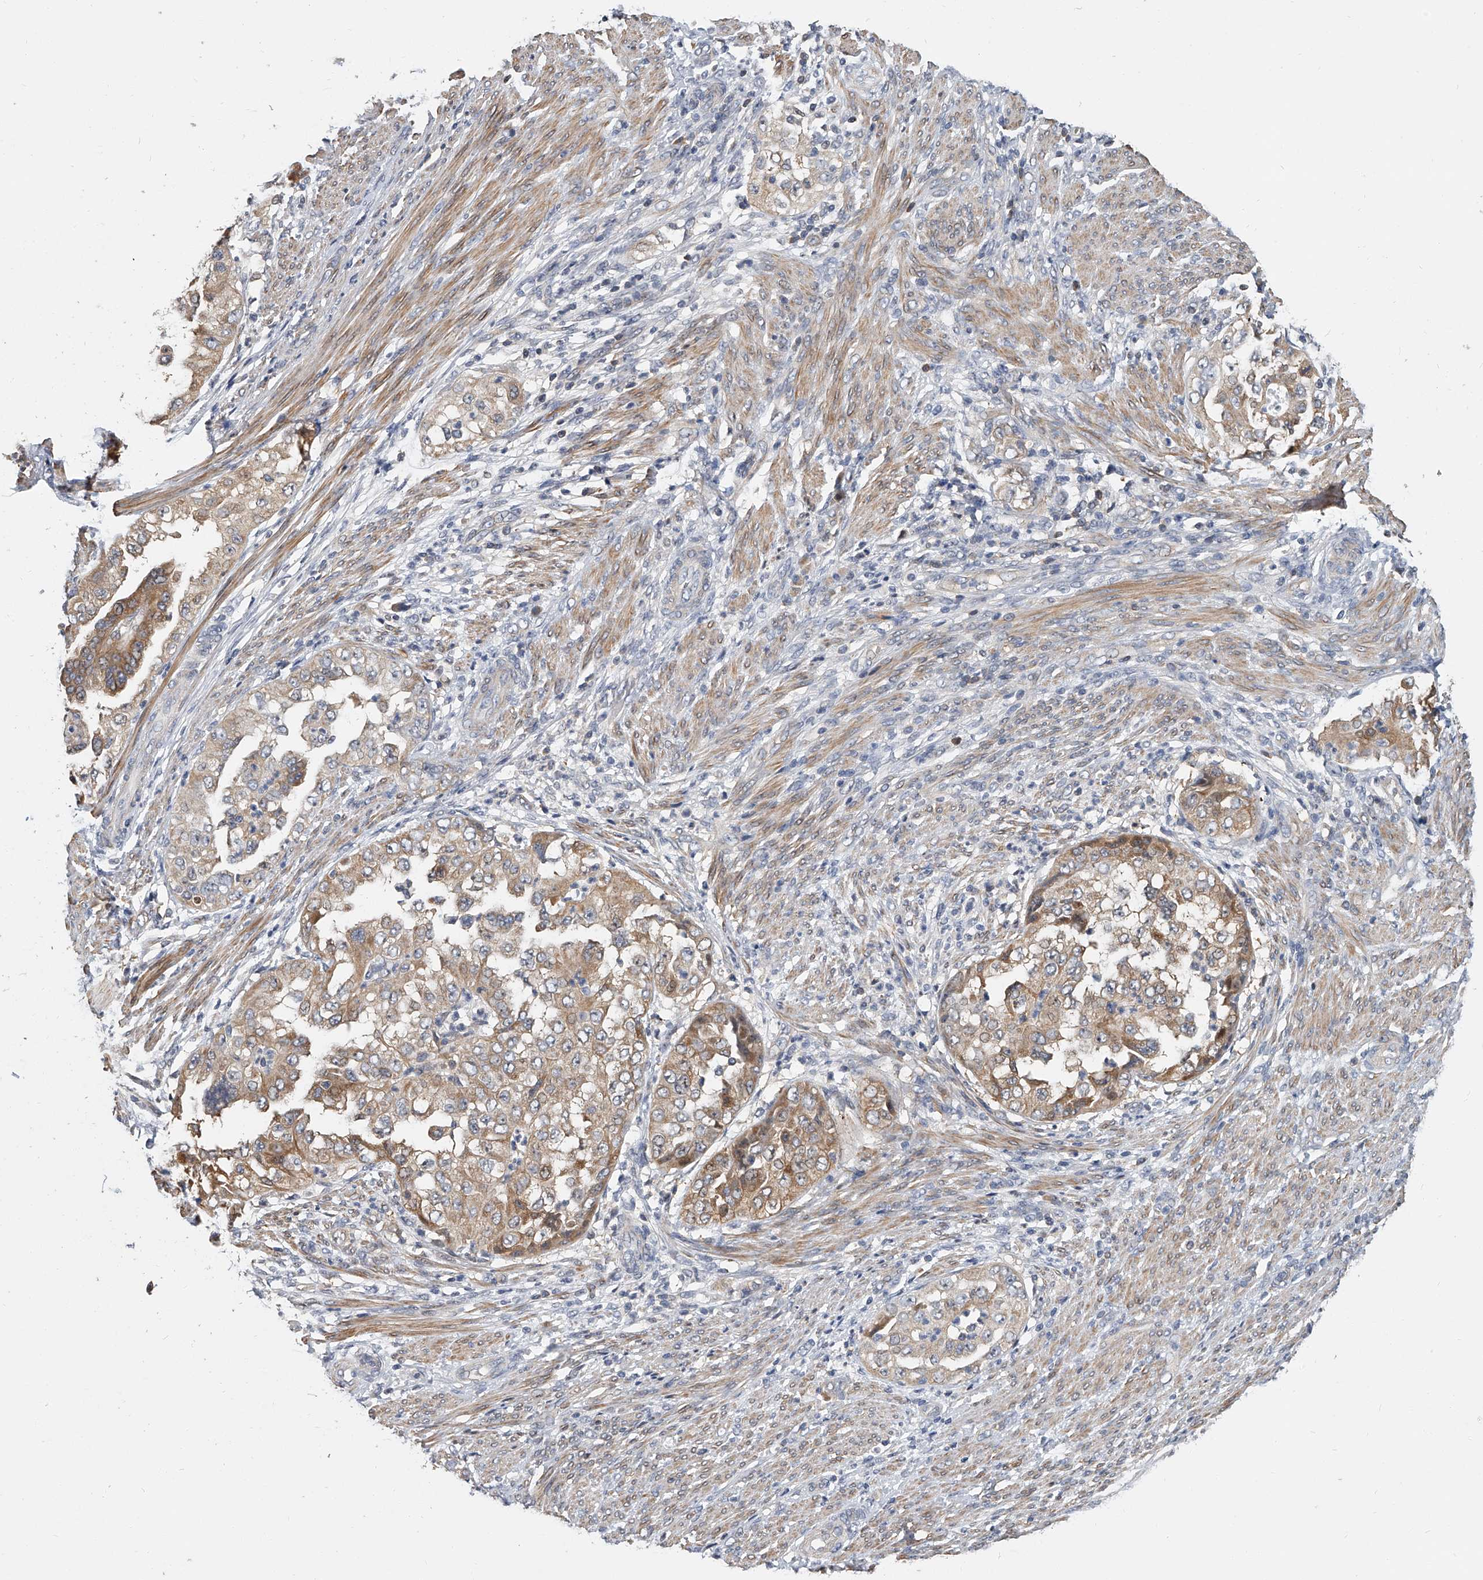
{"staining": {"intensity": "moderate", "quantity": ">75%", "location": "cytoplasmic/membranous"}, "tissue": "endometrial cancer", "cell_type": "Tumor cells", "image_type": "cancer", "snomed": [{"axis": "morphology", "description": "Adenocarcinoma, NOS"}, {"axis": "topography", "description": "Endometrium"}], "caption": "Protein staining reveals moderate cytoplasmic/membranous positivity in about >75% of tumor cells in endometrial adenocarcinoma.", "gene": "CD200", "patient": {"sex": "female", "age": 85}}